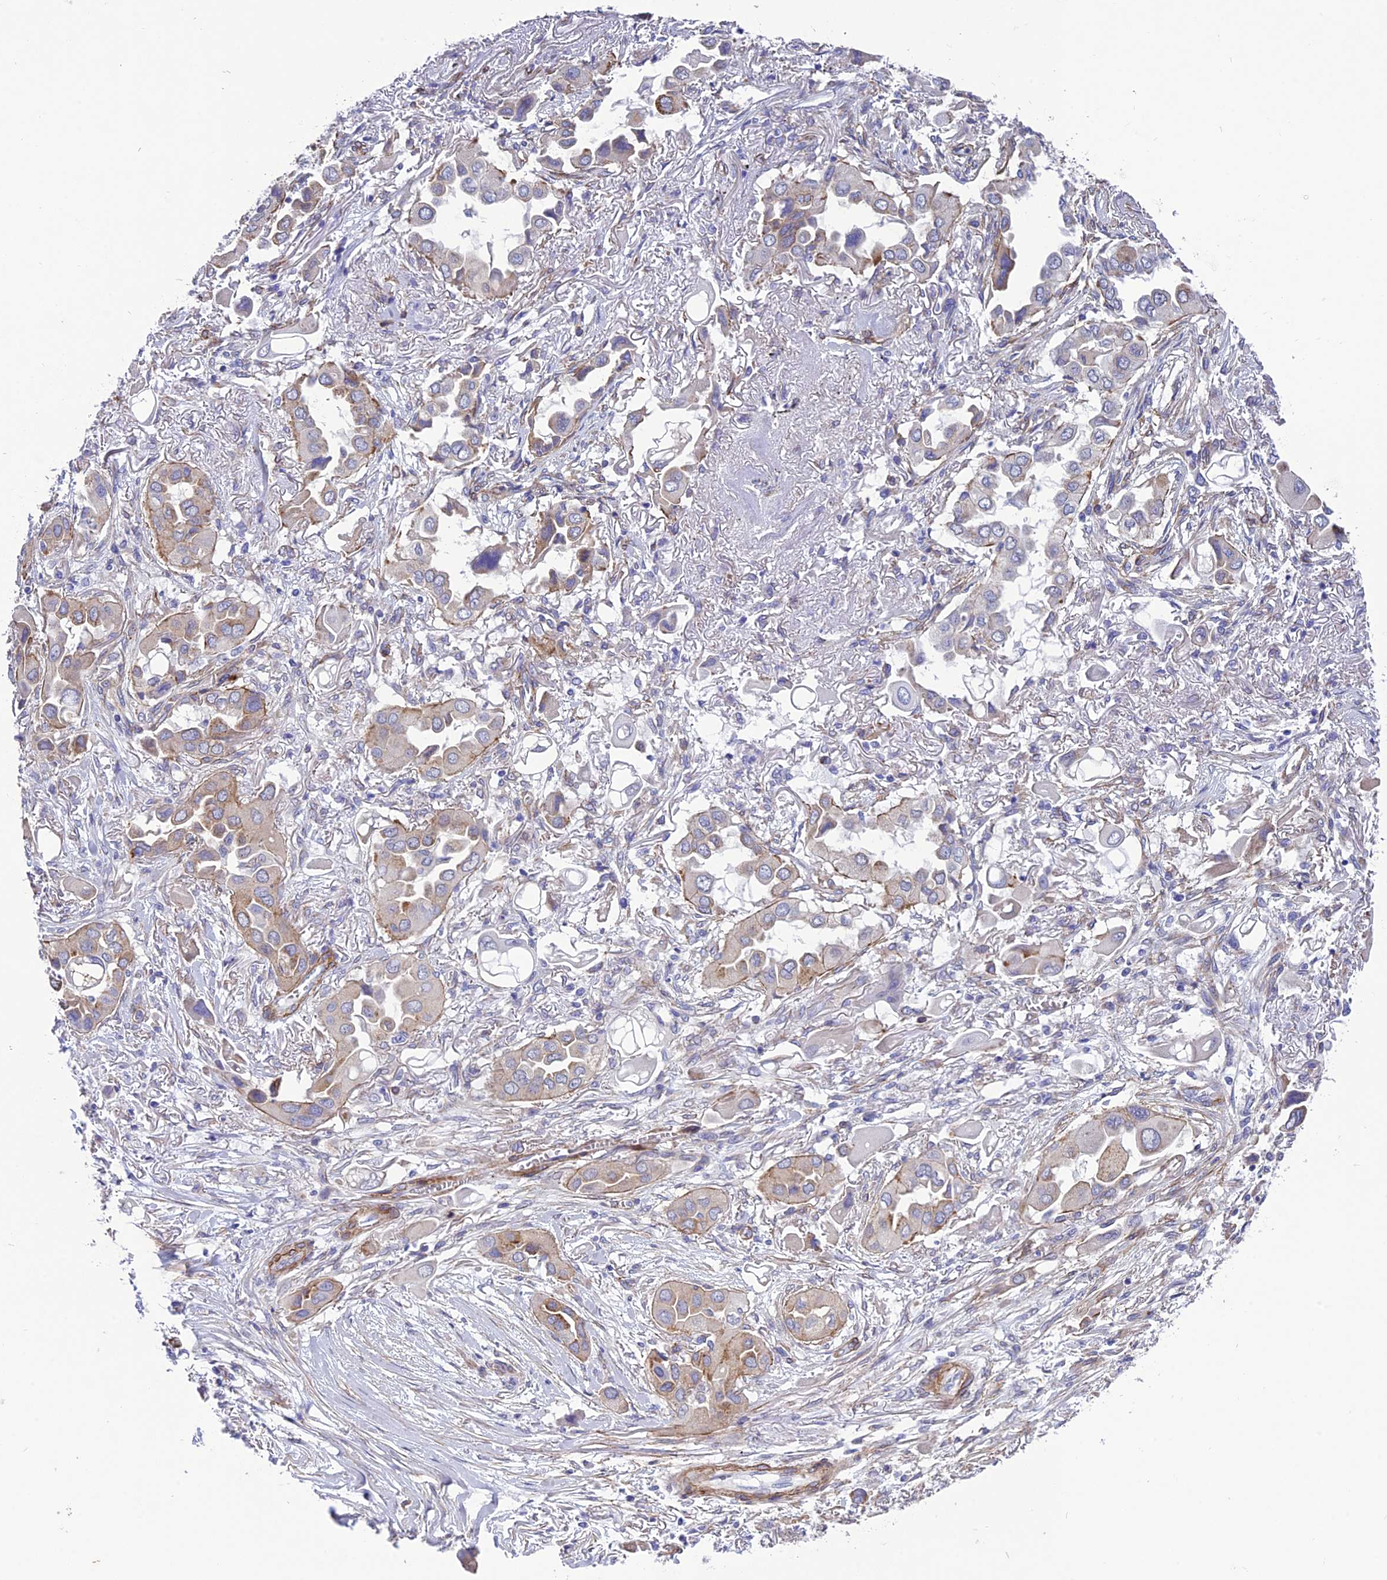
{"staining": {"intensity": "weak", "quantity": "<25%", "location": "cytoplasmic/membranous"}, "tissue": "lung cancer", "cell_type": "Tumor cells", "image_type": "cancer", "snomed": [{"axis": "morphology", "description": "Adenocarcinoma, NOS"}, {"axis": "topography", "description": "Lung"}], "caption": "Immunohistochemical staining of lung adenocarcinoma exhibits no significant expression in tumor cells.", "gene": "TNS1", "patient": {"sex": "female", "age": 76}}